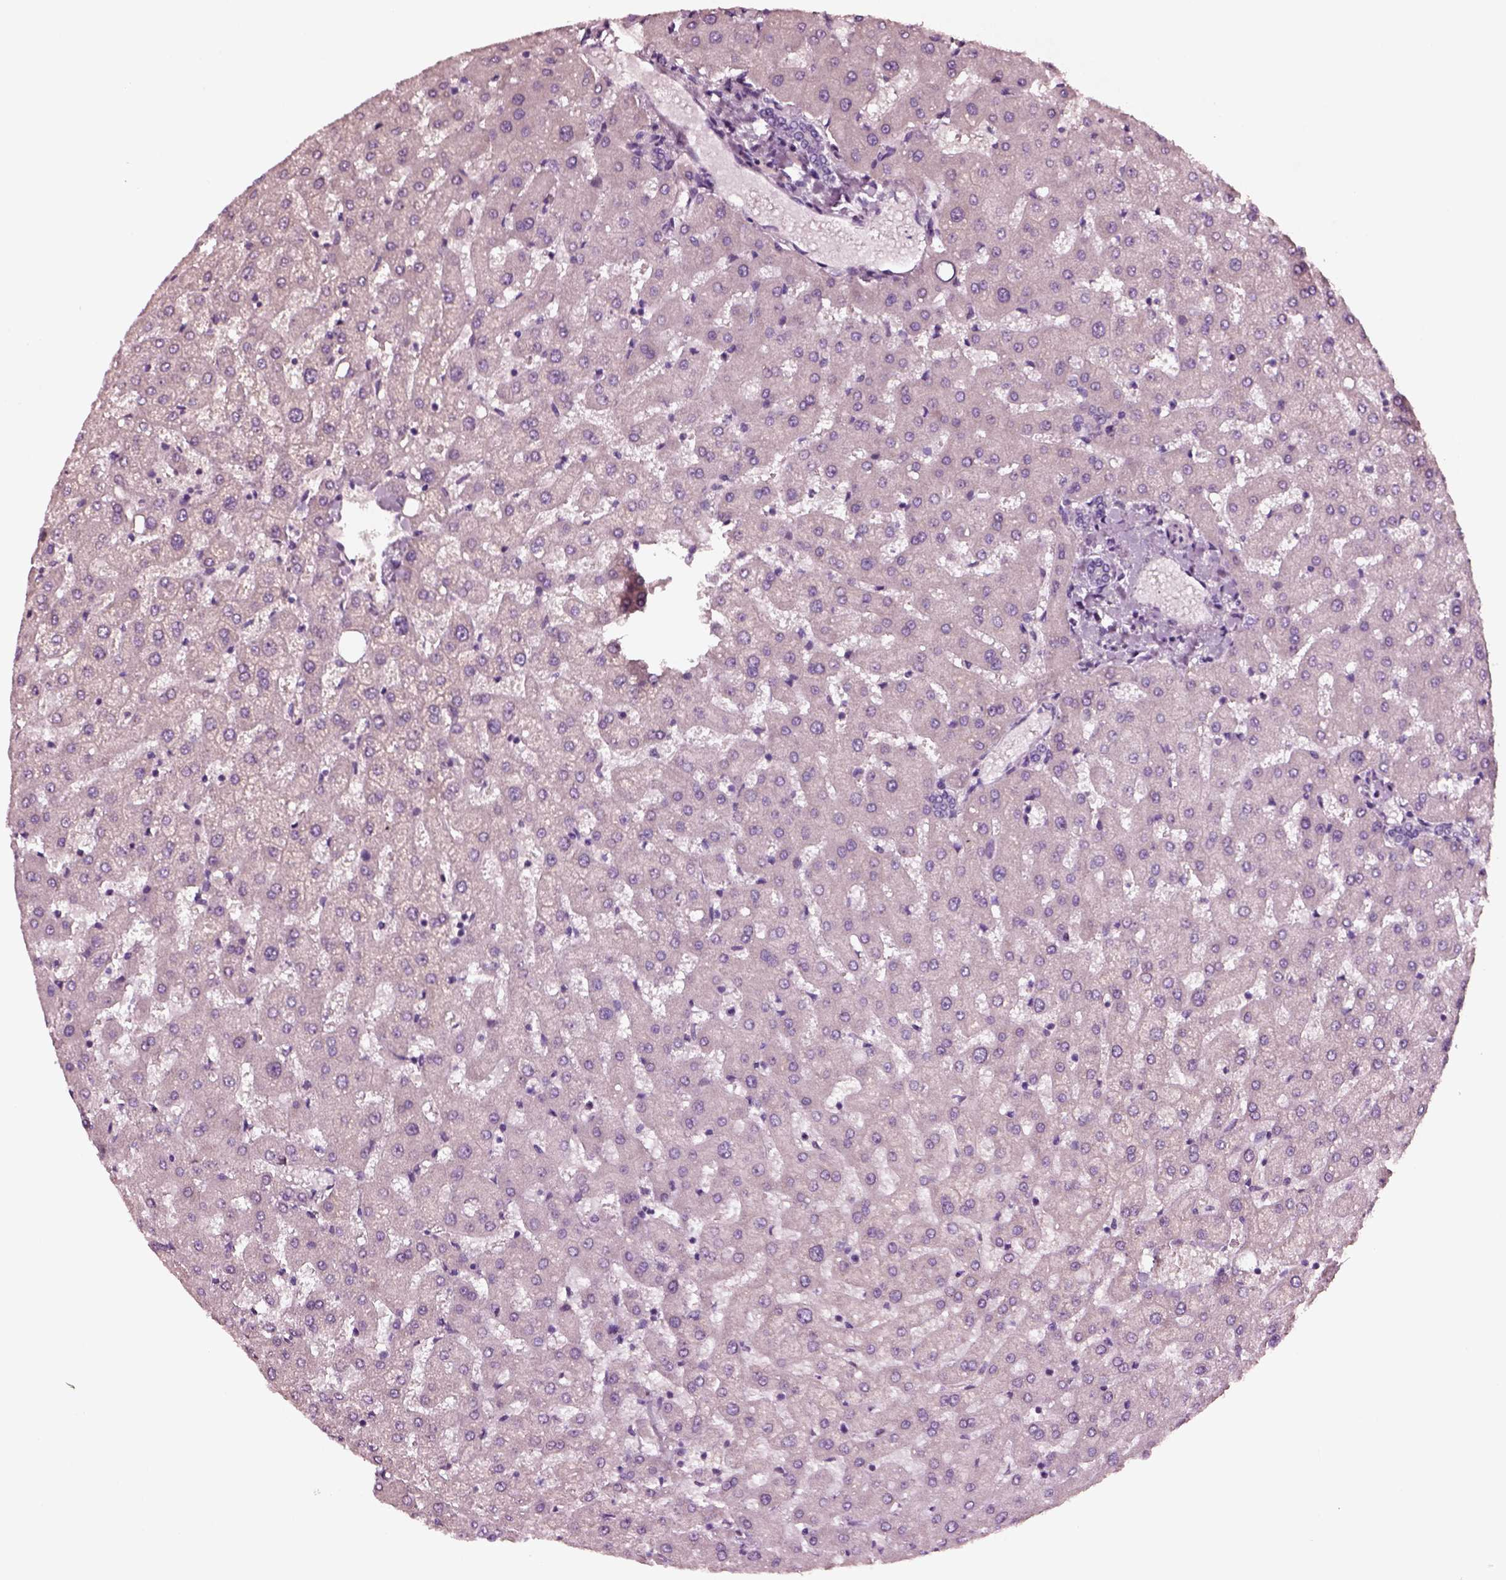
{"staining": {"intensity": "negative", "quantity": "none", "location": "none"}, "tissue": "liver", "cell_type": "Cholangiocytes", "image_type": "normal", "snomed": [{"axis": "morphology", "description": "Normal tissue, NOS"}, {"axis": "topography", "description": "Liver"}], "caption": "Immunohistochemical staining of normal human liver reveals no significant expression in cholangiocytes. (Stains: DAB immunohistochemistry with hematoxylin counter stain, Microscopy: brightfield microscopy at high magnification).", "gene": "NMRK2", "patient": {"sex": "female", "age": 50}}